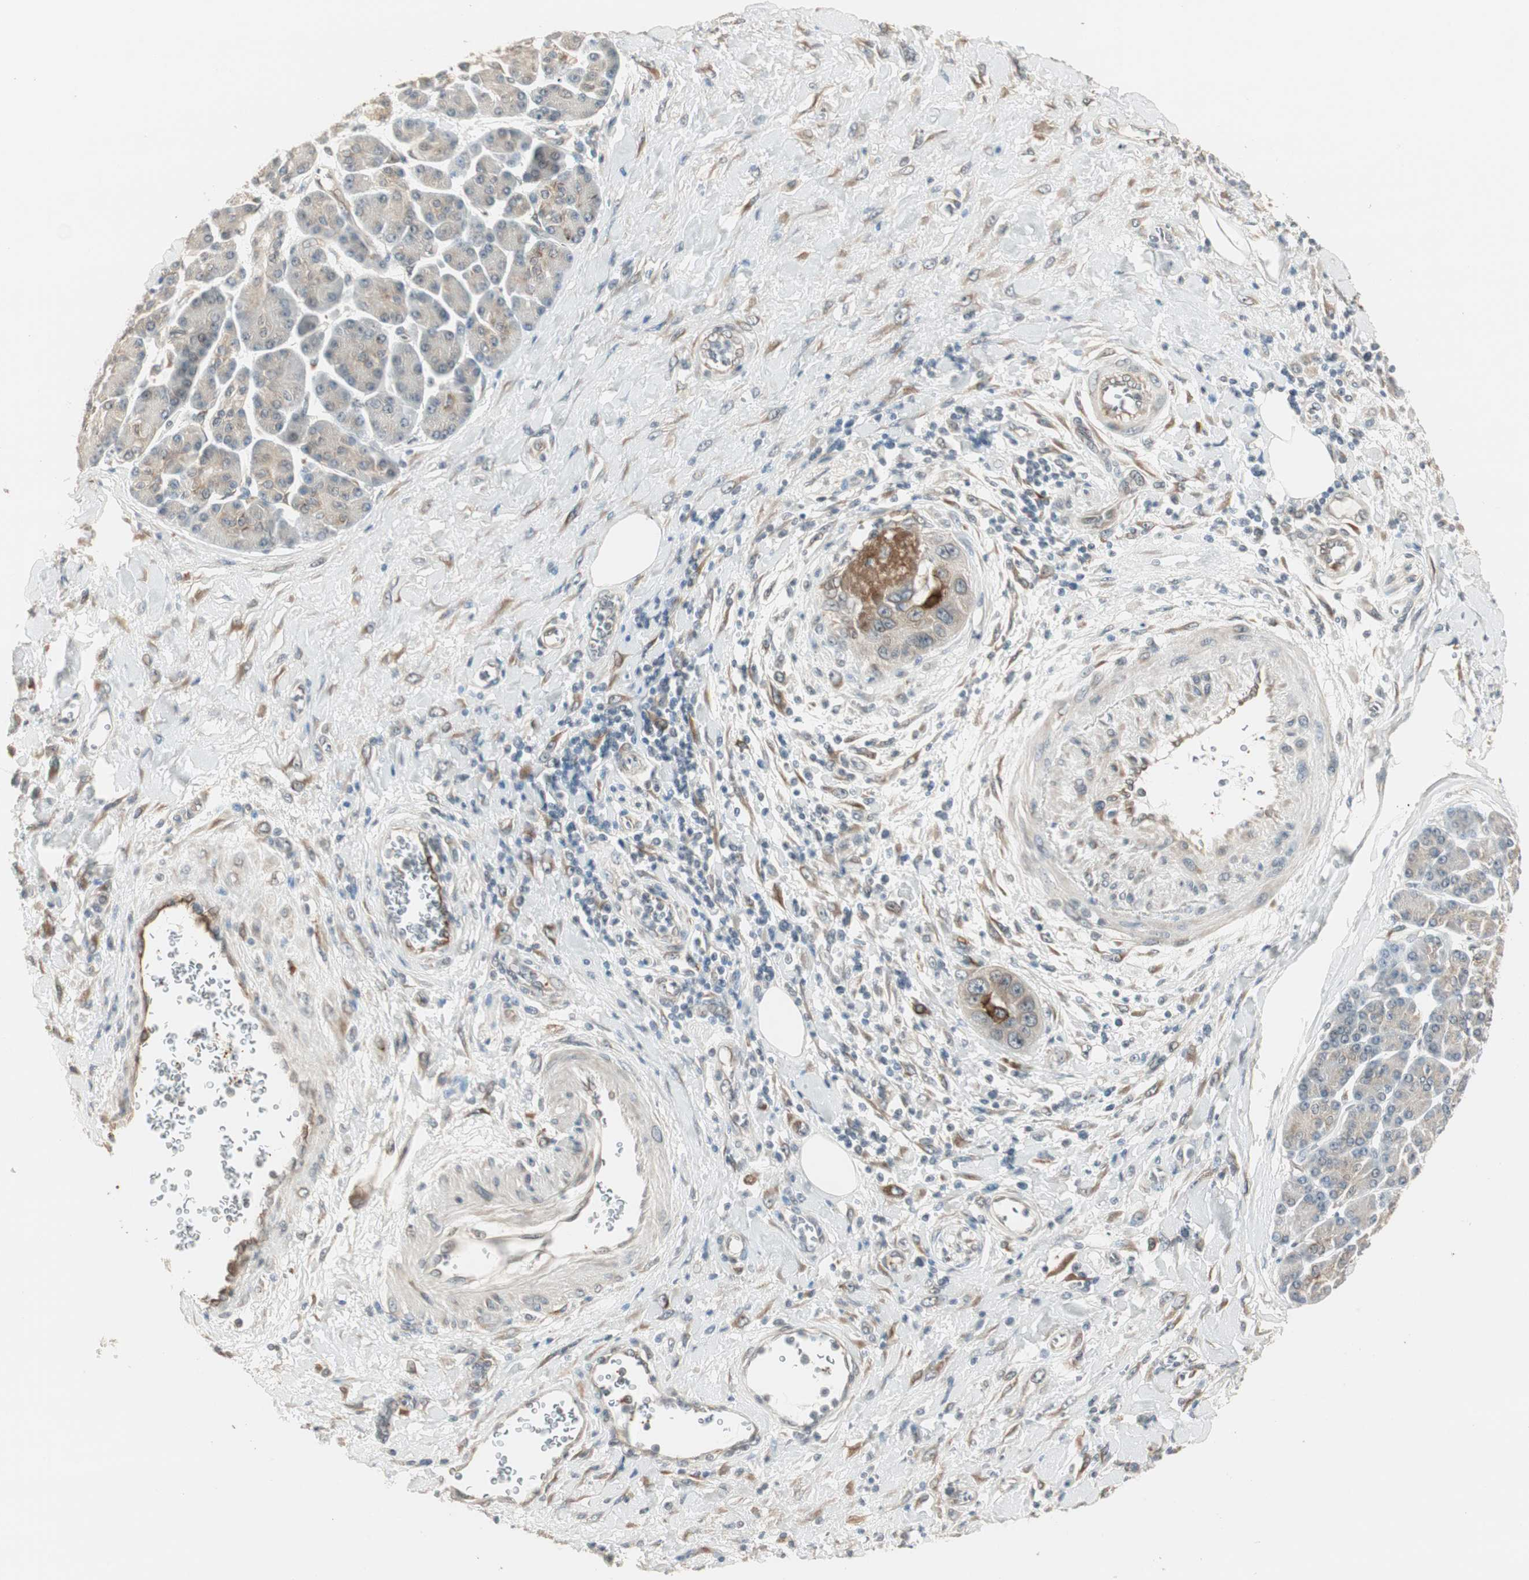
{"staining": {"intensity": "strong", "quantity": "25%-75%", "location": "cytoplasmic/membranous"}, "tissue": "pancreatic cancer", "cell_type": "Tumor cells", "image_type": "cancer", "snomed": [{"axis": "morphology", "description": "Adenocarcinoma, NOS"}, {"axis": "topography", "description": "Pancreas"}], "caption": "Human pancreatic cancer stained for a protein (brown) displays strong cytoplasmic/membranous positive expression in approximately 25%-75% of tumor cells.", "gene": "TASOR", "patient": {"sex": "female", "age": 70}}